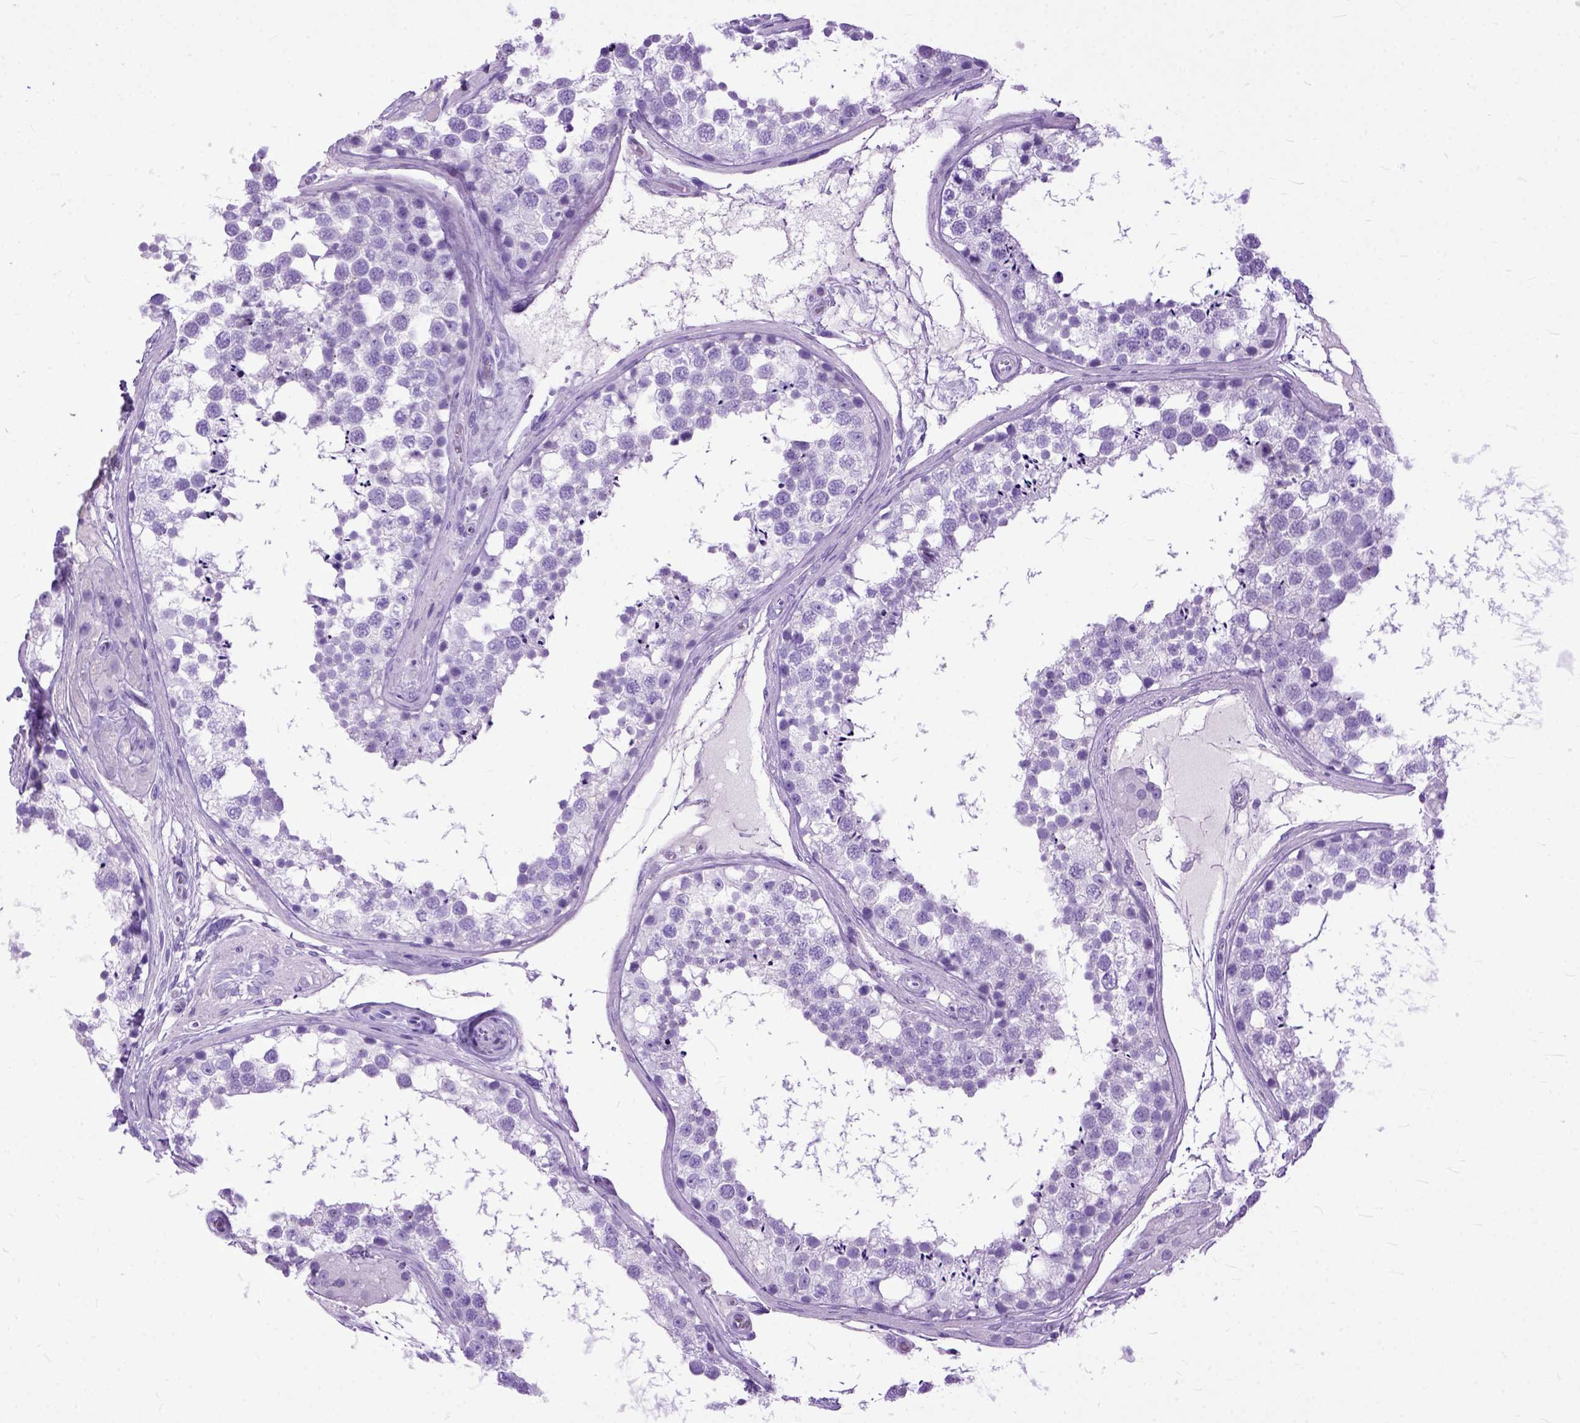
{"staining": {"intensity": "negative", "quantity": "none", "location": "none"}, "tissue": "testis", "cell_type": "Cells in seminiferous ducts", "image_type": "normal", "snomed": [{"axis": "morphology", "description": "Normal tissue, NOS"}, {"axis": "morphology", "description": "Seminoma, NOS"}, {"axis": "topography", "description": "Testis"}], "caption": "DAB immunohistochemical staining of normal testis exhibits no significant expression in cells in seminiferous ducts.", "gene": "GNGT1", "patient": {"sex": "male", "age": 65}}